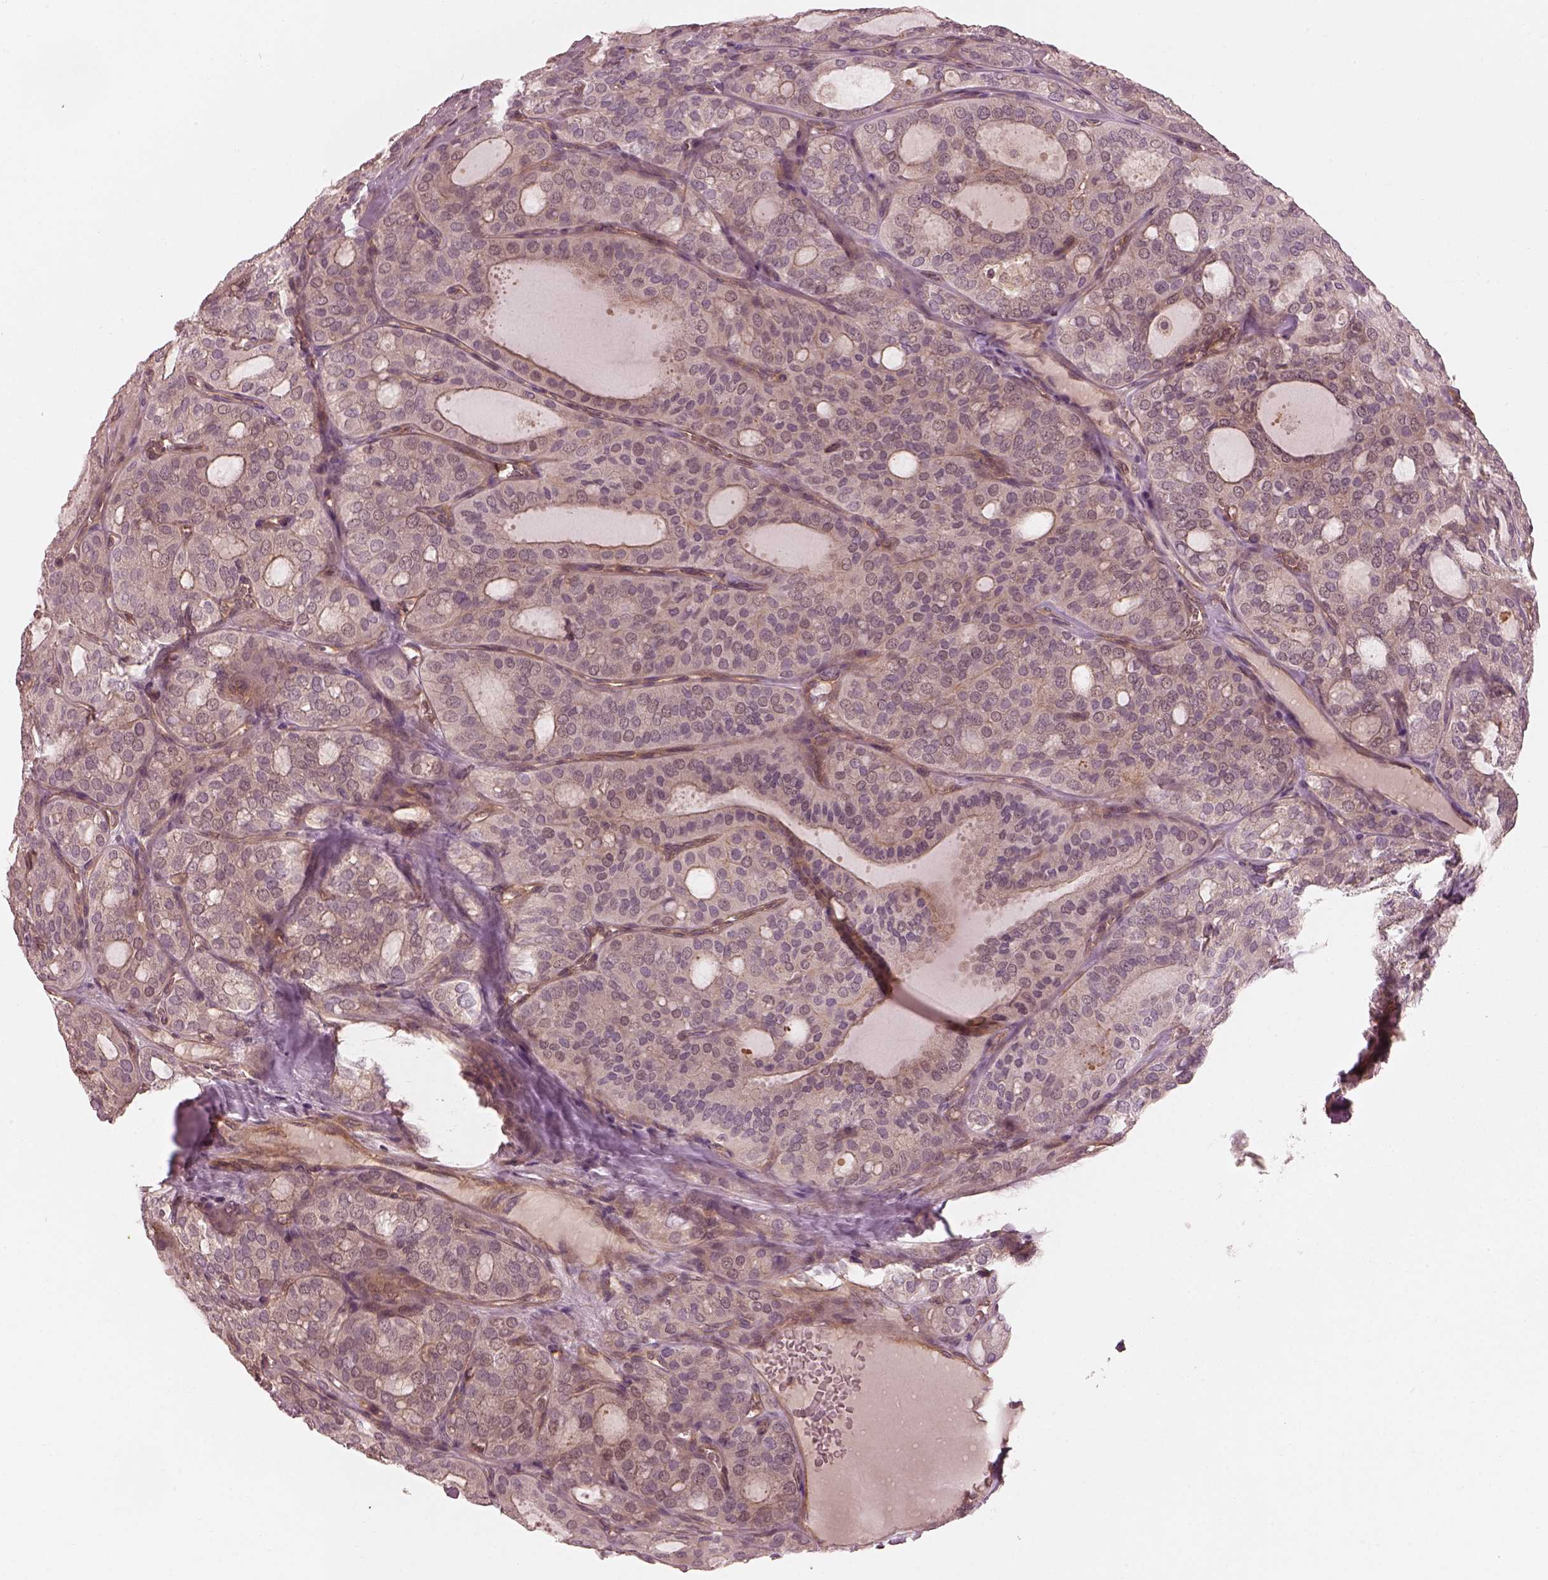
{"staining": {"intensity": "negative", "quantity": "none", "location": "none"}, "tissue": "thyroid cancer", "cell_type": "Tumor cells", "image_type": "cancer", "snomed": [{"axis": "morphology", "description": "Follicular adenoma carcinoma, NOS"}, {"axis": "topography", "description": "Thyroid gland"}], "caption": "Immunohistochemistry of thyroid follicular adenoma carcinoma reveals no expression in tumor cells.", "gene": "FAM107B", "patient": {"sex": "male", "age": 75}}